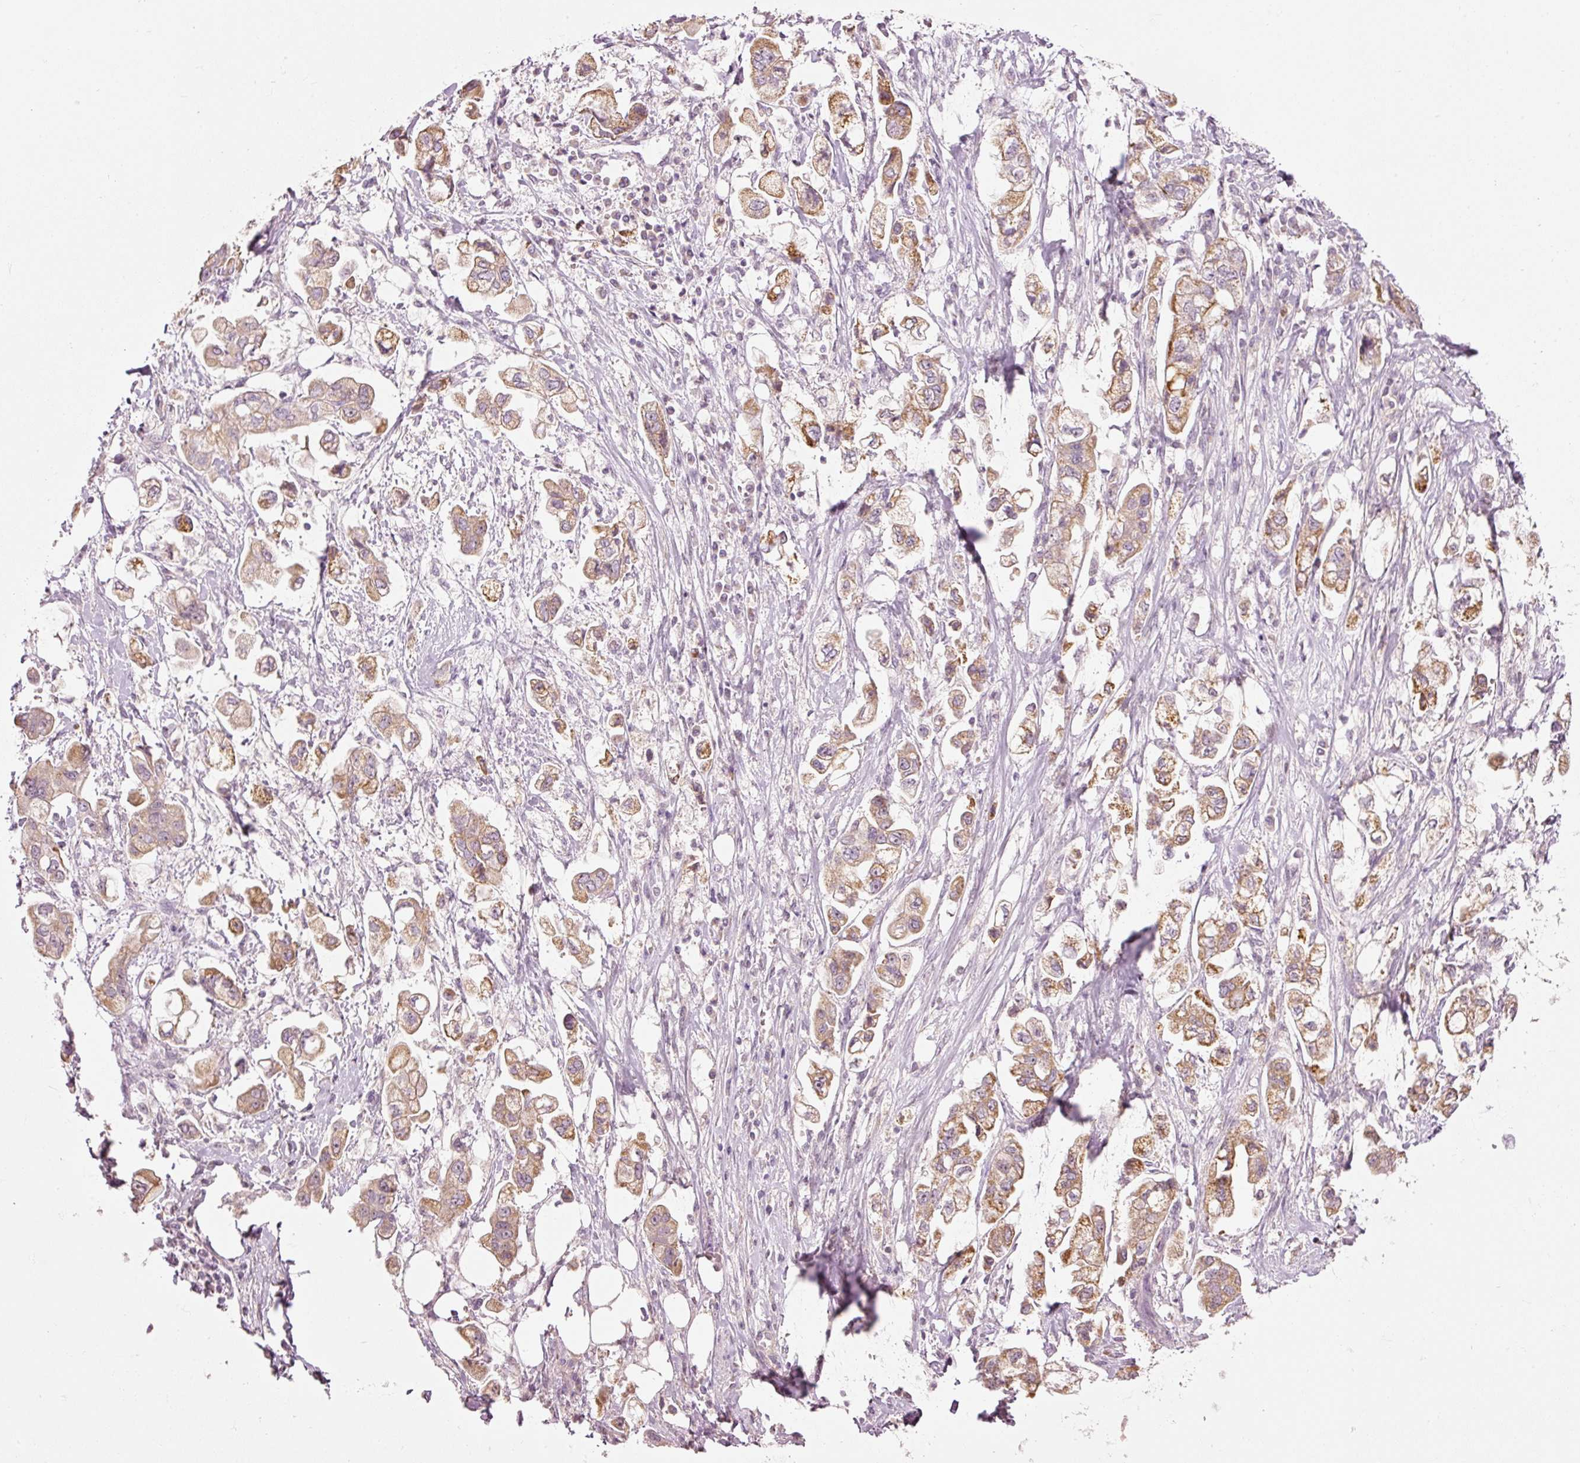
{"staining": {"intensity": "moderate", "quantity": ">75%", "location": "cytoplasmic/membranous"}, "tissue": "stomach cancer", "cell_type": "Tumor cells", "image_type": "cancer", "snomed": [{"axis": "morphology", "description": "Adenocarcinoma, NOS"}, {"axis": "topography", "description": "Stomach"}], "caption": "High-magnification brightfield microscopy of stomach cancer (adenocarcinoma) stained with DAB (3,3'-diaminobenzidine) (brown) and counterstained with hematoxylin (blue). tumor cells exhibit moderate cytoplasmic/membranous staining is appreciated in approximately>75% of cells. The staining was performed using DAB (3,3'-diaminobenzidine) to visualize the protein expression in brown, while the nuclei were stained in blue with hematoxylin (Magnification: 20x).", "gene": "CDC20B", "patient": {"sex": "male", "age": 62}}